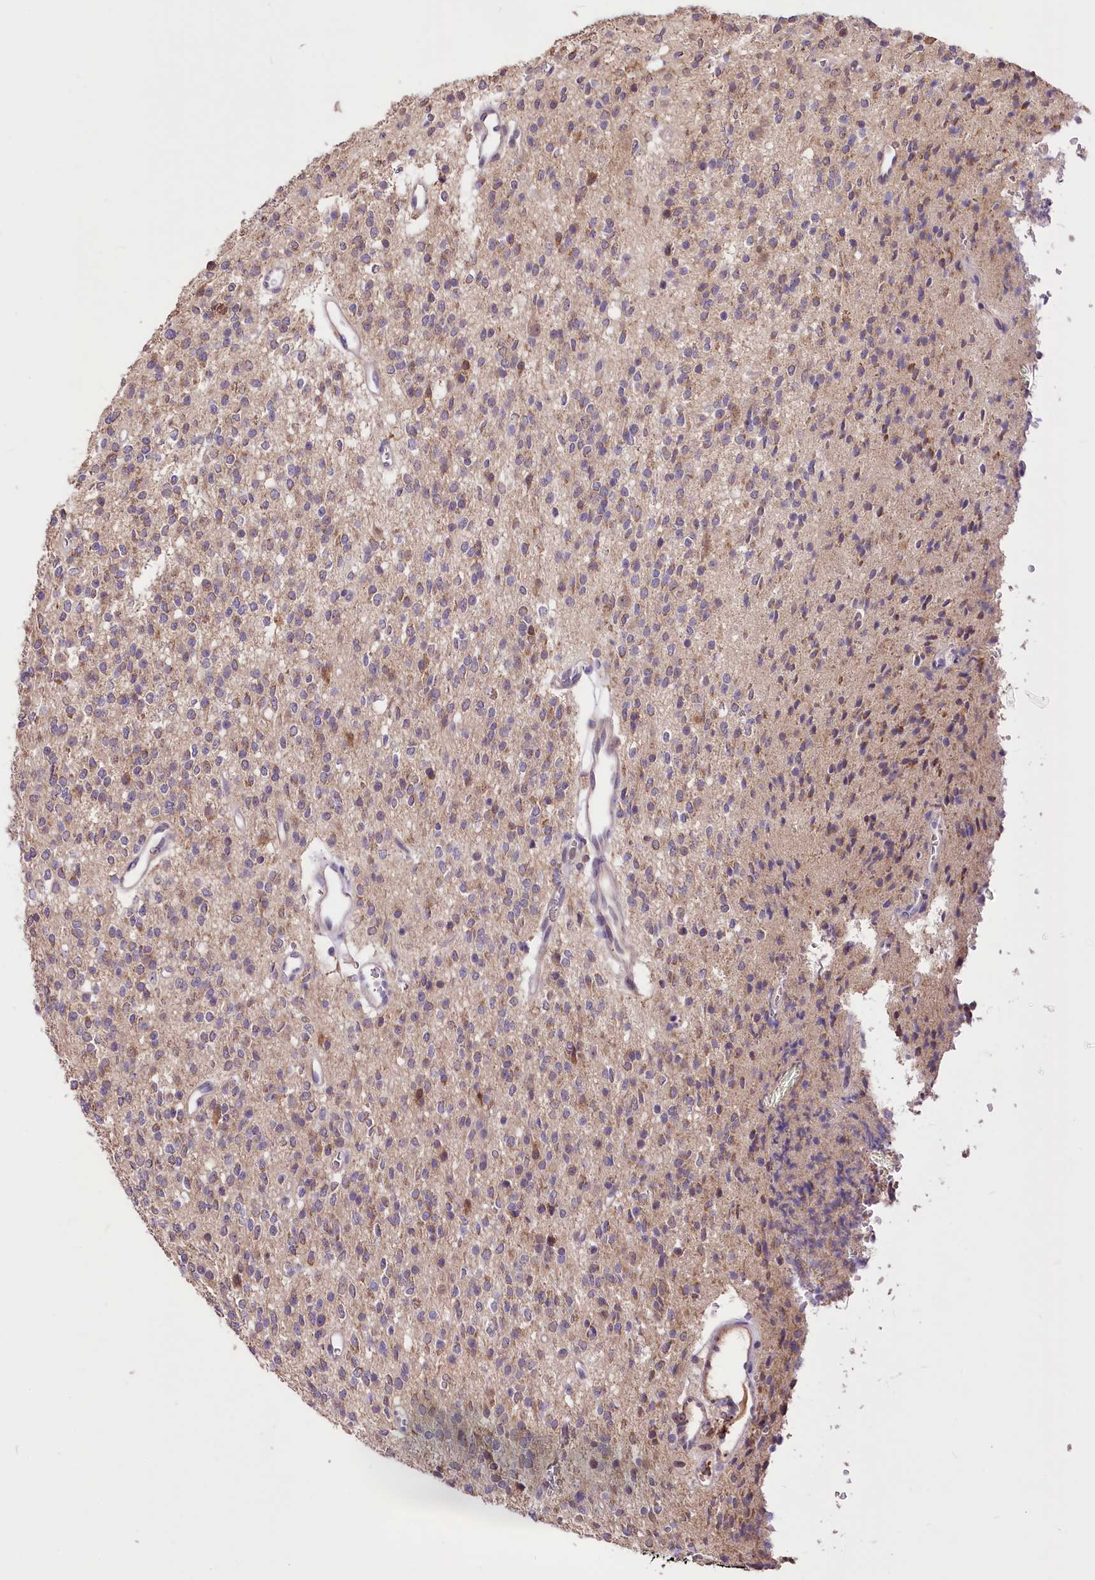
{"staining": {"intensity": "negative", "quantity": "none", "location": "none"}, "tissue": "glioma", "cell_type": "Tumor cells", "image_type": "cancer", "snomed": [{"axis": "morphology", "description": "Glioma, malignant, High grade"}, {"axis": "topography", "description": "Brain"}], "caption": "A high-resolution micrograph shows immunohistochemistry (IHC) staining of glioma, which displays no significant staining in tumor cells.", "gene": "SERGEF", "patient": {"sex": "male", "age": 34}}